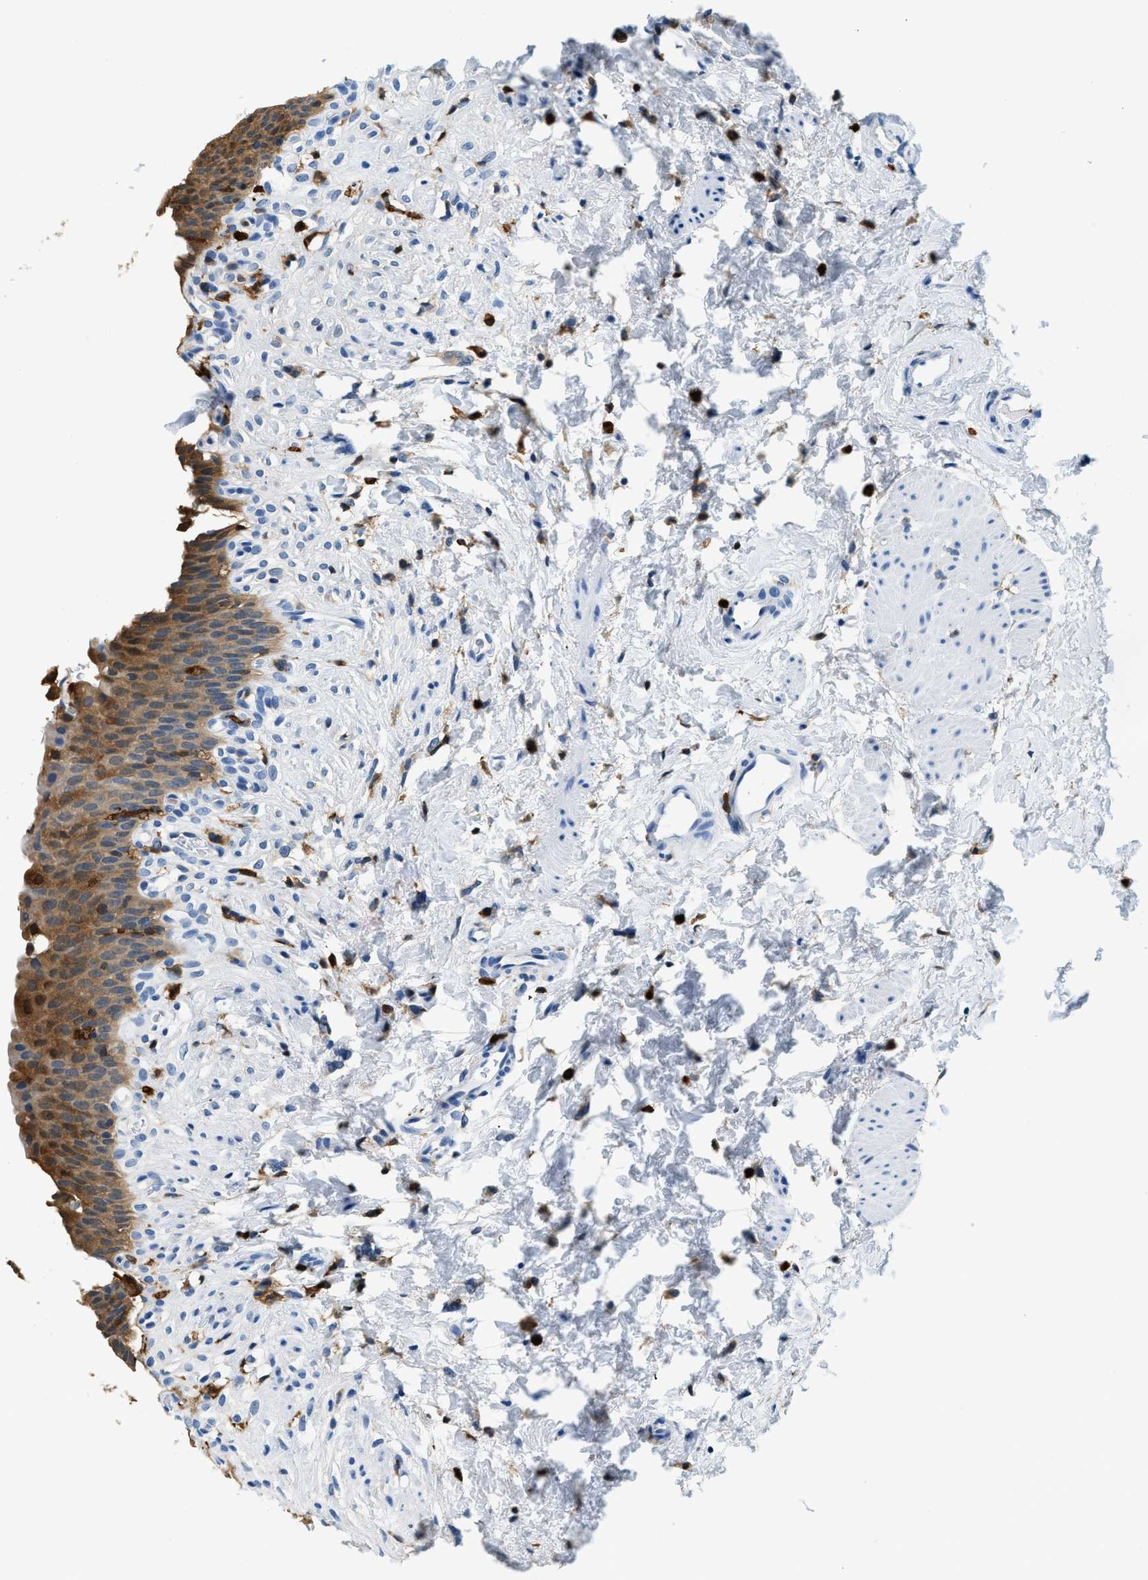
{"staining": {"intensity": "strong", "quantity": "25%-75%", "location": "cytoplasmic/membranous"}, "tissue": "urinary bladder", "cell_type": "Urothelial cells", "image_type": "normal", "snomed": [{"axis": "morphology", "description": "Normal tissue, NOS"}, {"axis": "topography", "description": "Urinary bladder"}], "caption": "A high-resolution photomicrograph shows immunohistochemistry (IHC) staining of normal urinary bladder, which displays strong cytoplasmic/membranous staining in about 25%-75% of urothelial cells. (DAB (3,3'-diaminobenzidine) IHC with brightfield microscopy, high magnification).", "gene": "CAPG", "patient": {"sex": "female", "age": 79}}